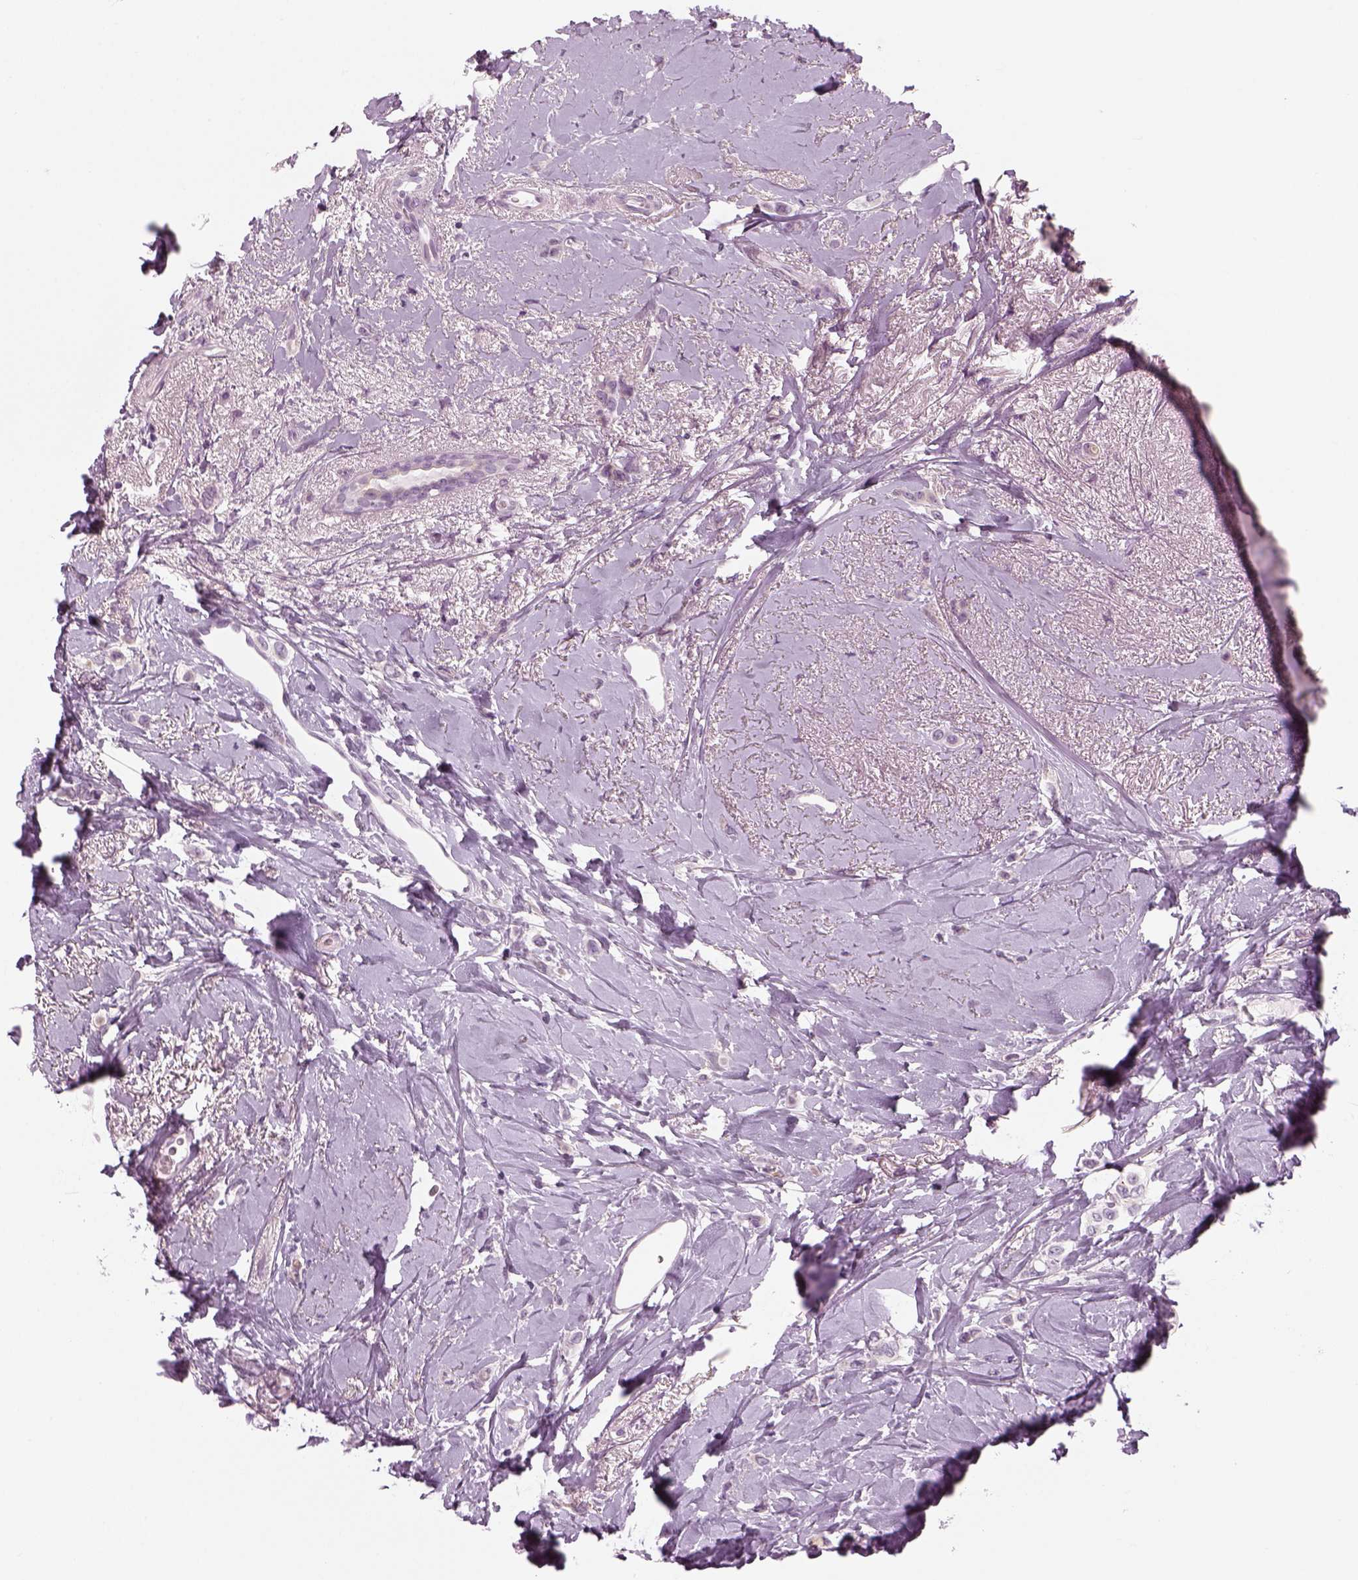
{"staining": {"intensity": "negative", "quantity": "none", "location": "none"}, "tissue": "breast cancer", "cell_type": "Tumor cells", "image_type": "cancer", "snomed": [{"axis": "morphology", "description": "Lobular carcinoma"}, {"axis": "topography", "description": "Breast"}], "caption": "High magnification brightfield microscopy of breast cancer (lobular carcinoma) stained with DAB (brown) and counterstained with hematoxylin (blue): tumor cells show no significant positivity.", "gene": "LRRIQ3", "patient": {"sex": "female", "age": 66}}